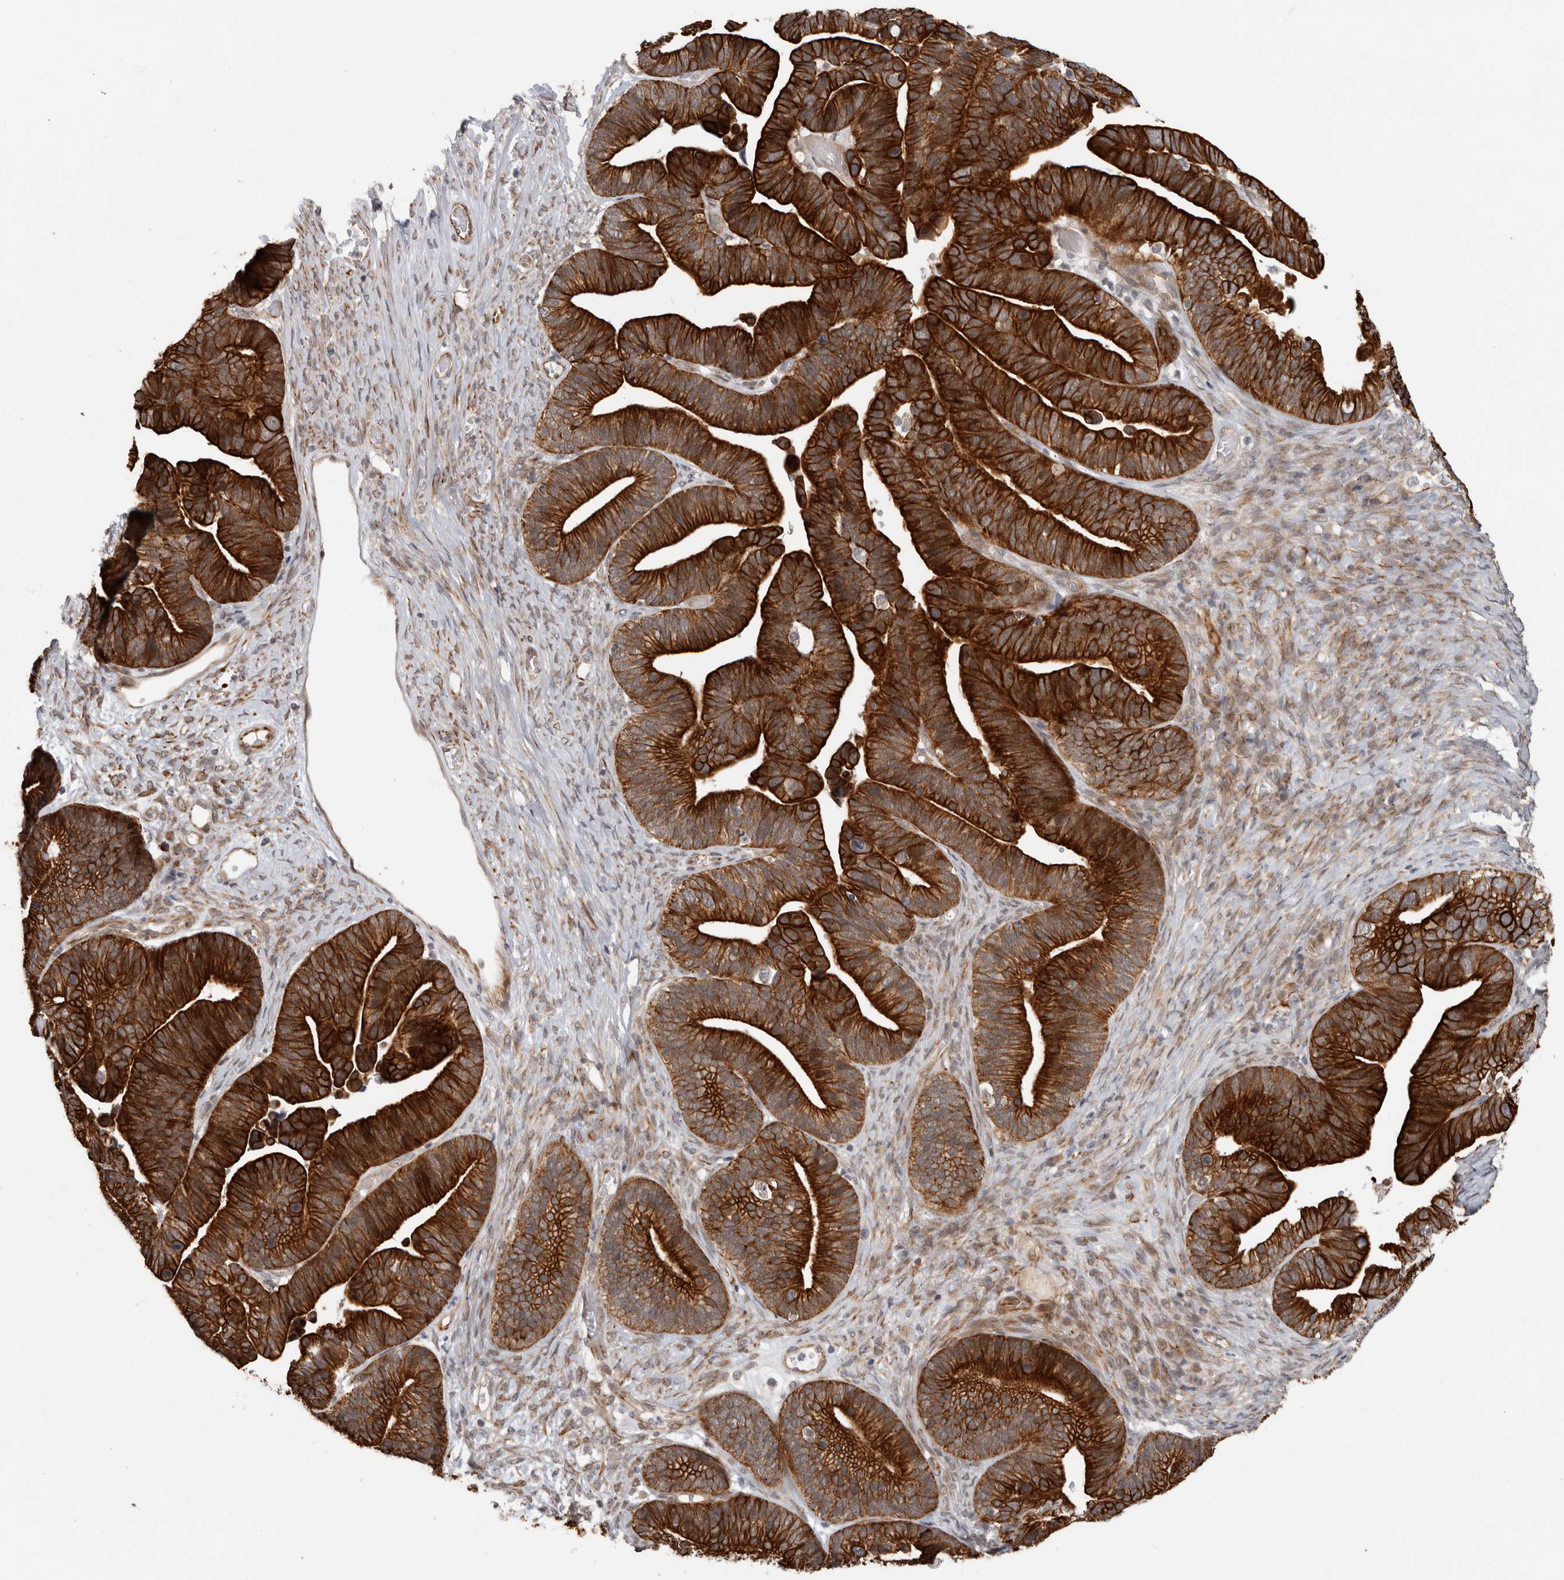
{"staining": {"intensity": "strong", "quantity": ">75%", "location": "cytoplasmic/membranous"}, "tissue": "ovarian cancer", "cell_type": "Tumor cells", "image_type": "cancer", "snomed": [{"axis": "morphology", "description": "Cystadenocarcinoma, serous, NOS"}, {"axis": "topography", "description": "Ovary"}], "caption": "Tumor cells reveal high levels of strong cytoplasmic/membranous staining in about >75% of cells in human serous cystadenocarcinoma (ovarian). (Brightfield microscopy of DAB IHC at high magnification).", "gene": "CRISPLD1", "patient": {"sex": "female", "age": 56}}